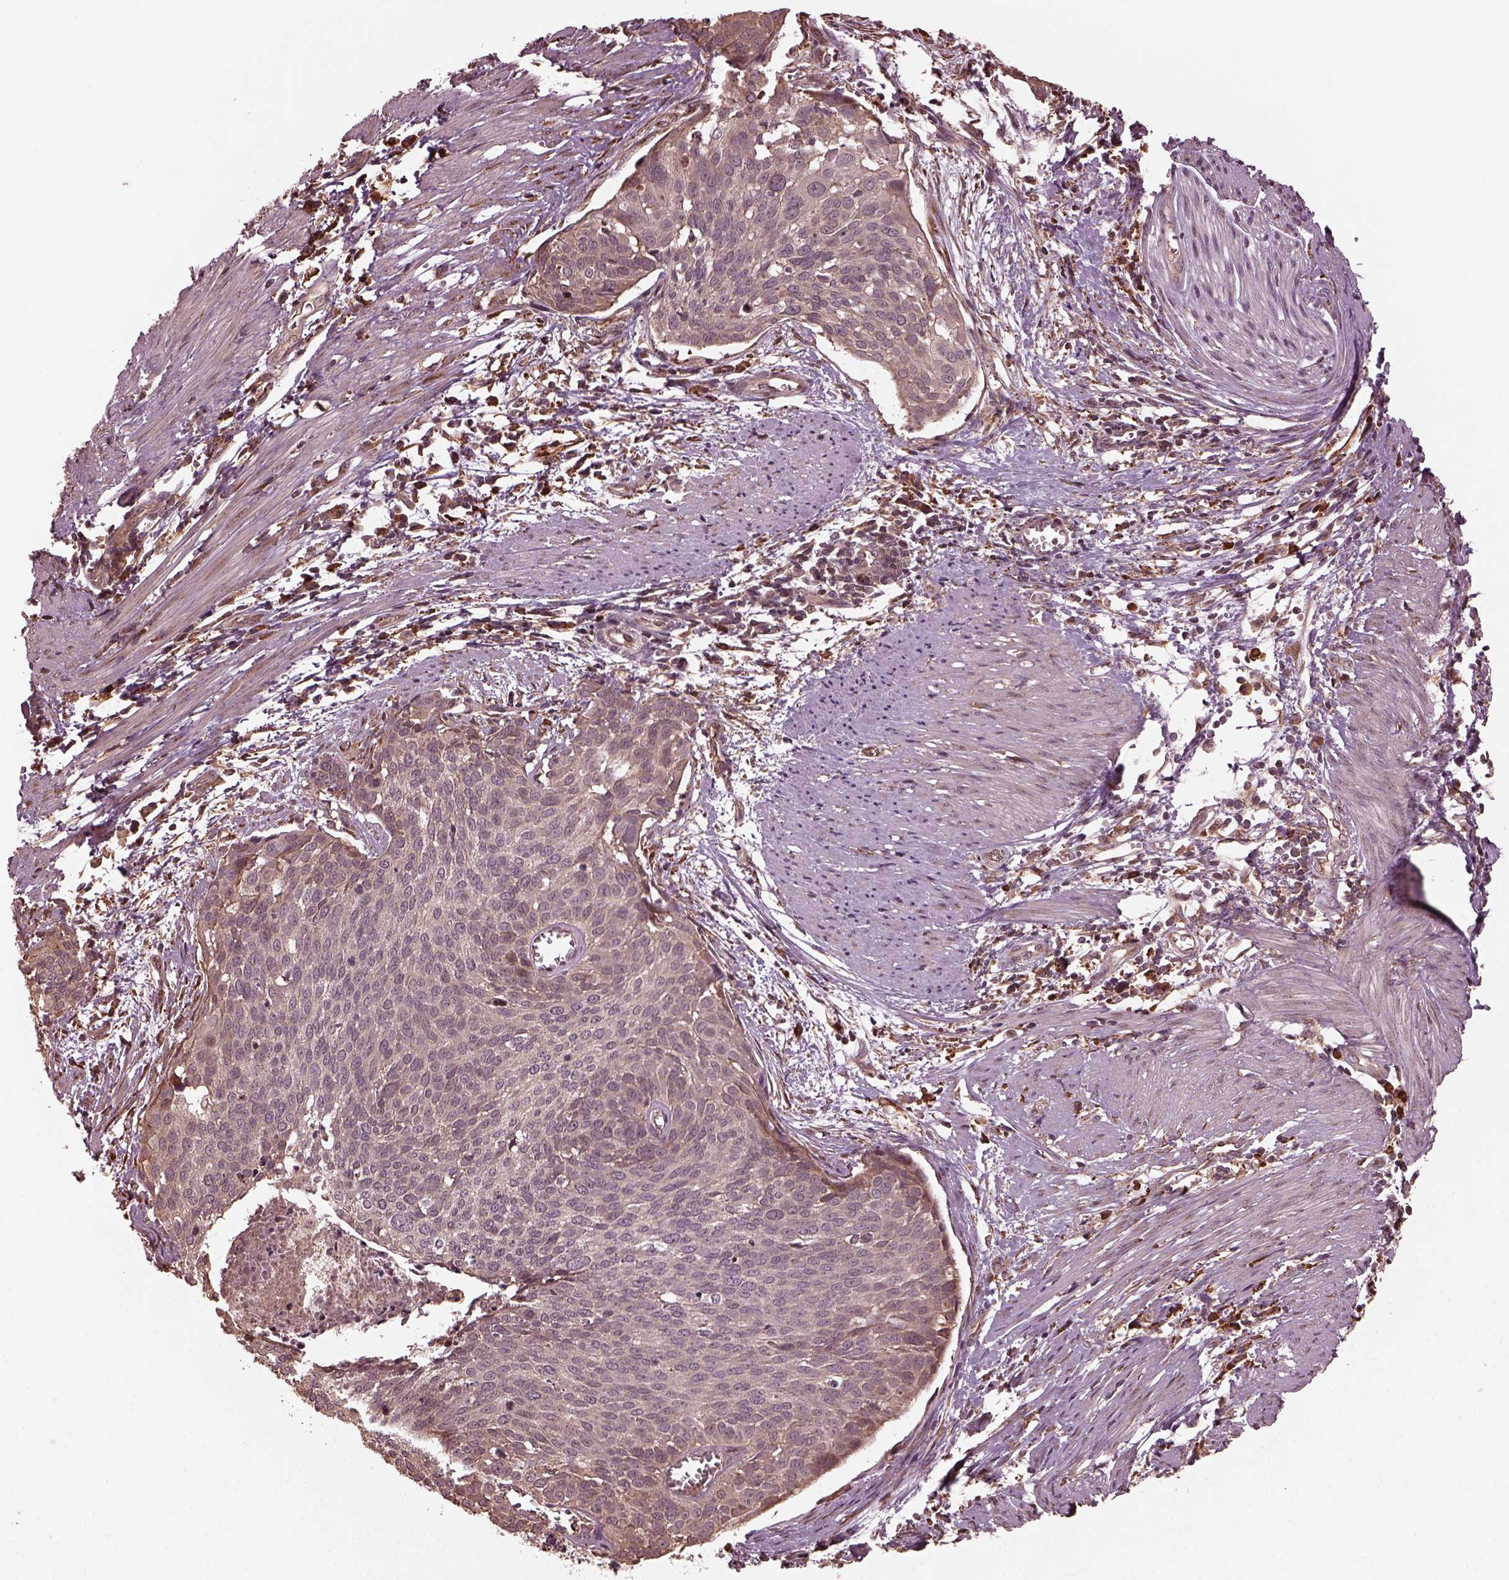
{"staining": {"intensity": "weak", "quantity": "<25%", "location": "cytoplasmic/membranous"}, "tissue": "cervical cancer", "cell_type": "Tumor cells", "image_type": "cancer", "snomed": [{"axis": "morphology", "description": "Squamous cell carcinoma, NOS"}, {"axis": "topography", "description": "Cervix"}], "caption": "DAB (3,3'-diaminobenzidine) immunohistochemical staining of cervical squamous cell carcinoma exhibits no significant positivity in tumor cells.", "gene": "ZNF292", "patient": {"sex": "female", "age": 39}}